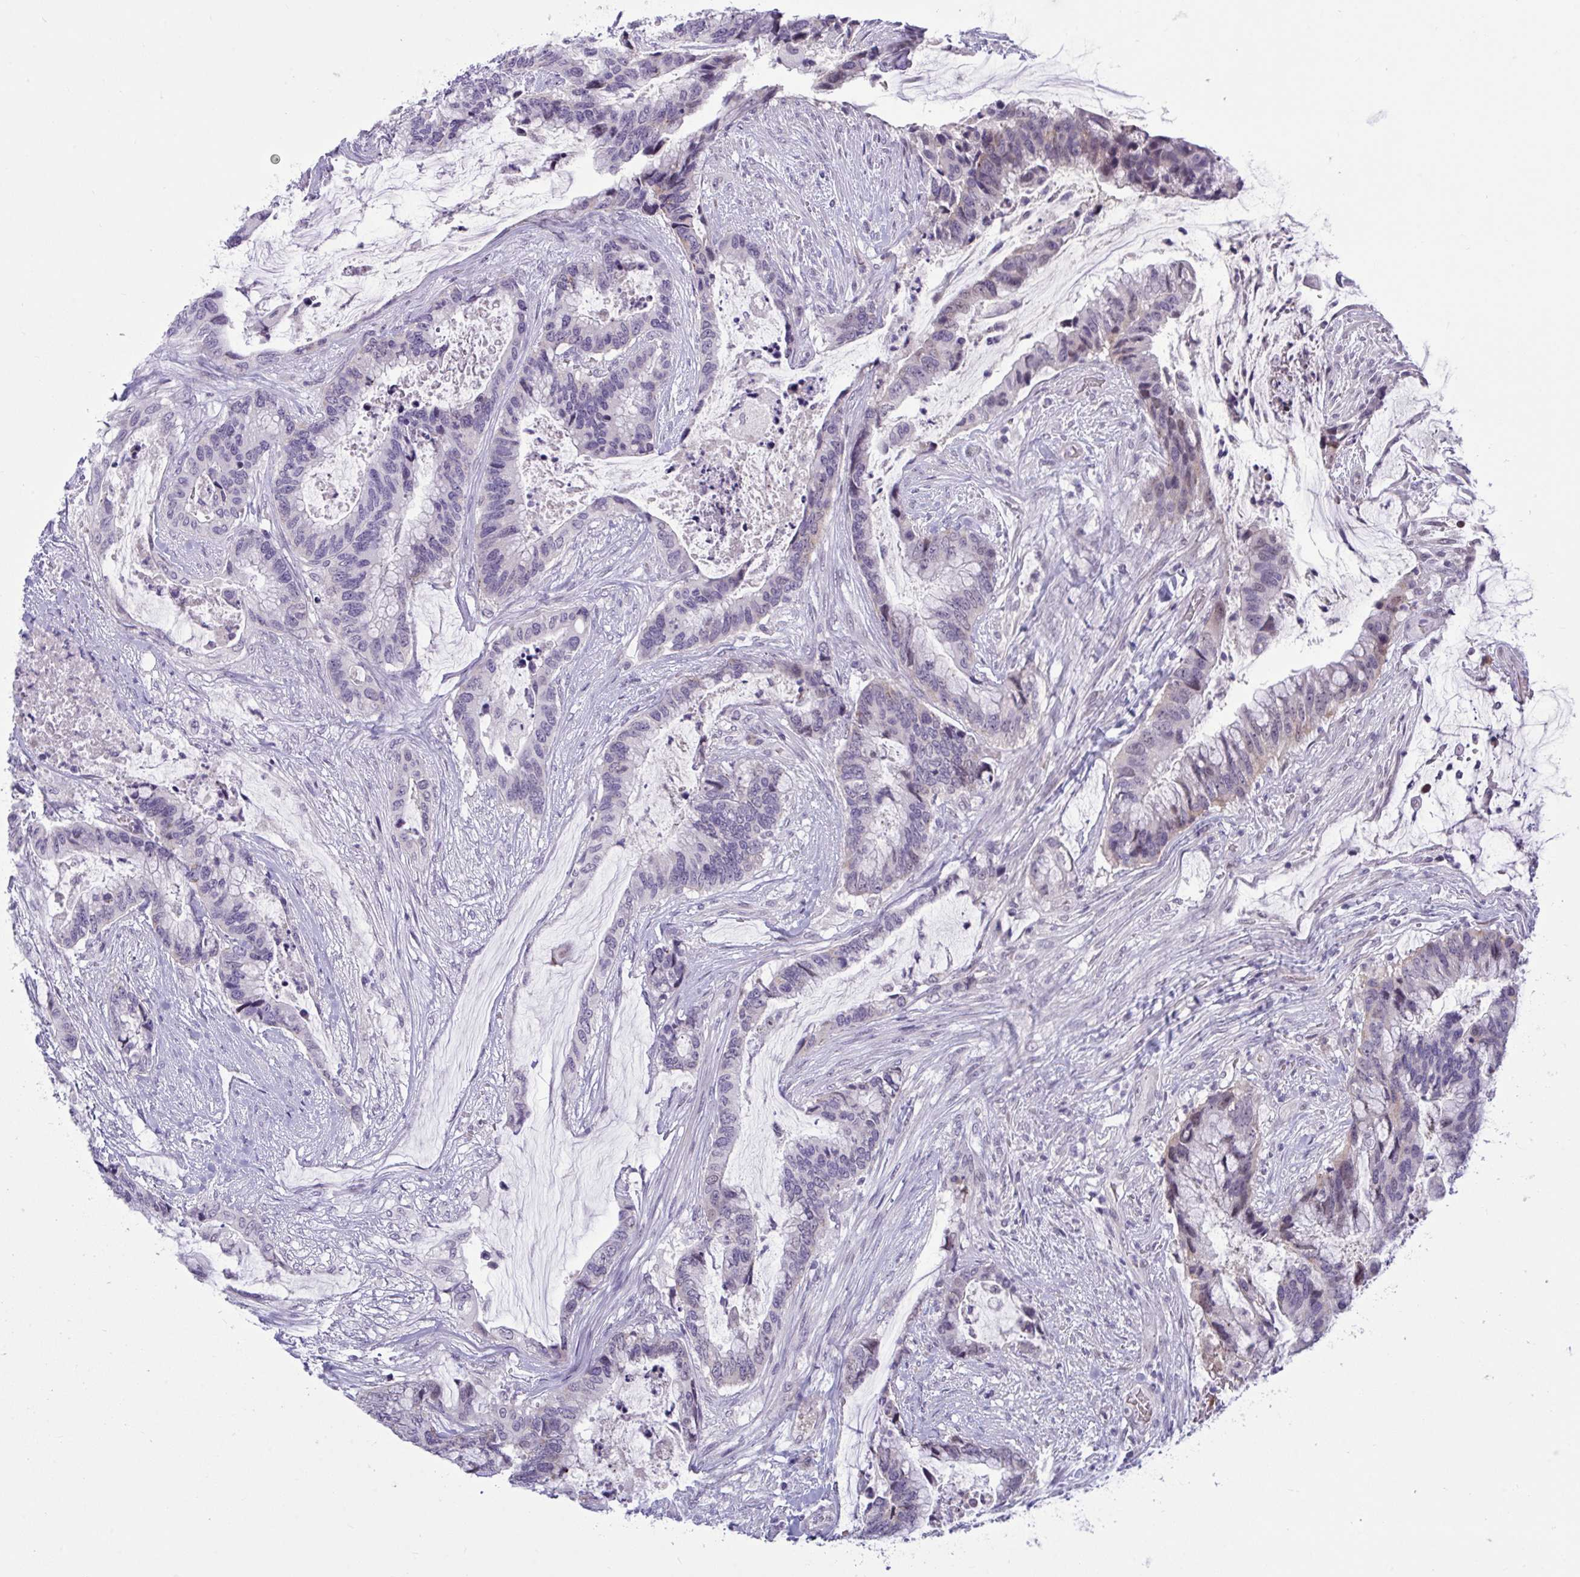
{"staining": {"intensity": "weak", "quantity": "<25%", "location": "cytoplasmic/membranous"}, "tissue": "colorectal cancer", "cell_type": "Tumor cells", "image_type": "cancer", "snomed": [{"axis": "morphology", "description": "Adenocarcinoma, NOS"}, {"axis": "topography", "description": "Rectum"}], "caption": "A micrograph of human colorectal cancer (adenocarcinoma) is negative for staining in tumor cells. (DAB (3,3'-diaminobenzidine) IHC visualized using brightfield microscopy, high magnification).", "gene": "CNGB3", "patient": {"sex": "female", "age": 59}}